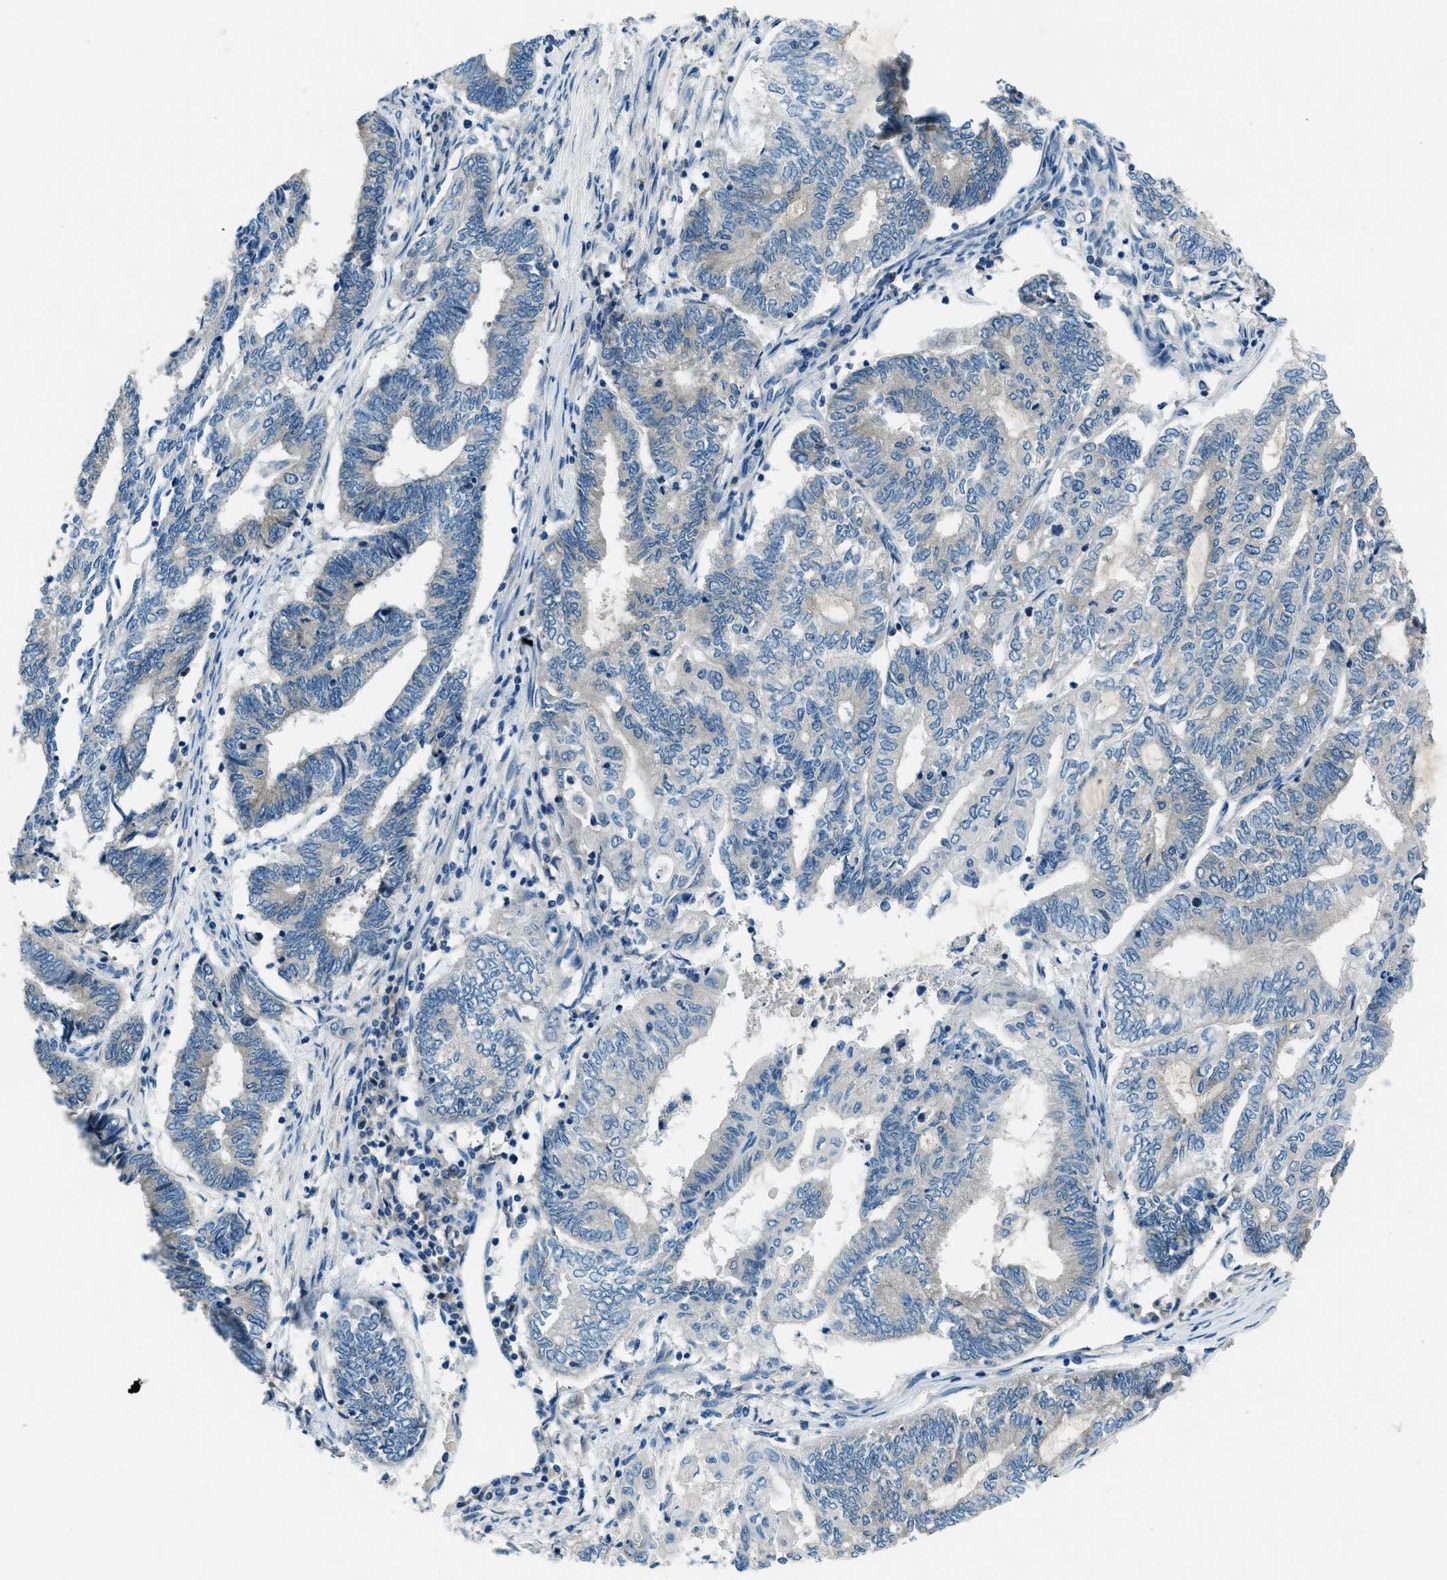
{"staining": {"intensity": "negative", "quantity": "none", "location": "none"}, "tissue": "endometrial cancer", "cell_type": "Tumor cells", "image_type": "cancer", "snomed": [{"axis": "morphology", "description": "Adenocarcinoma, NOS"}, {"axis": "topography", "description": "Uterus"}, {"axis": "topography", "description": "Endometrium"}], "caption": "Protein analysis of endometrial cancer demonstrates no significant staining in tumor cells.", "gene": "ARFGAP2", "patient": {"sex": "female", "age": 70}}